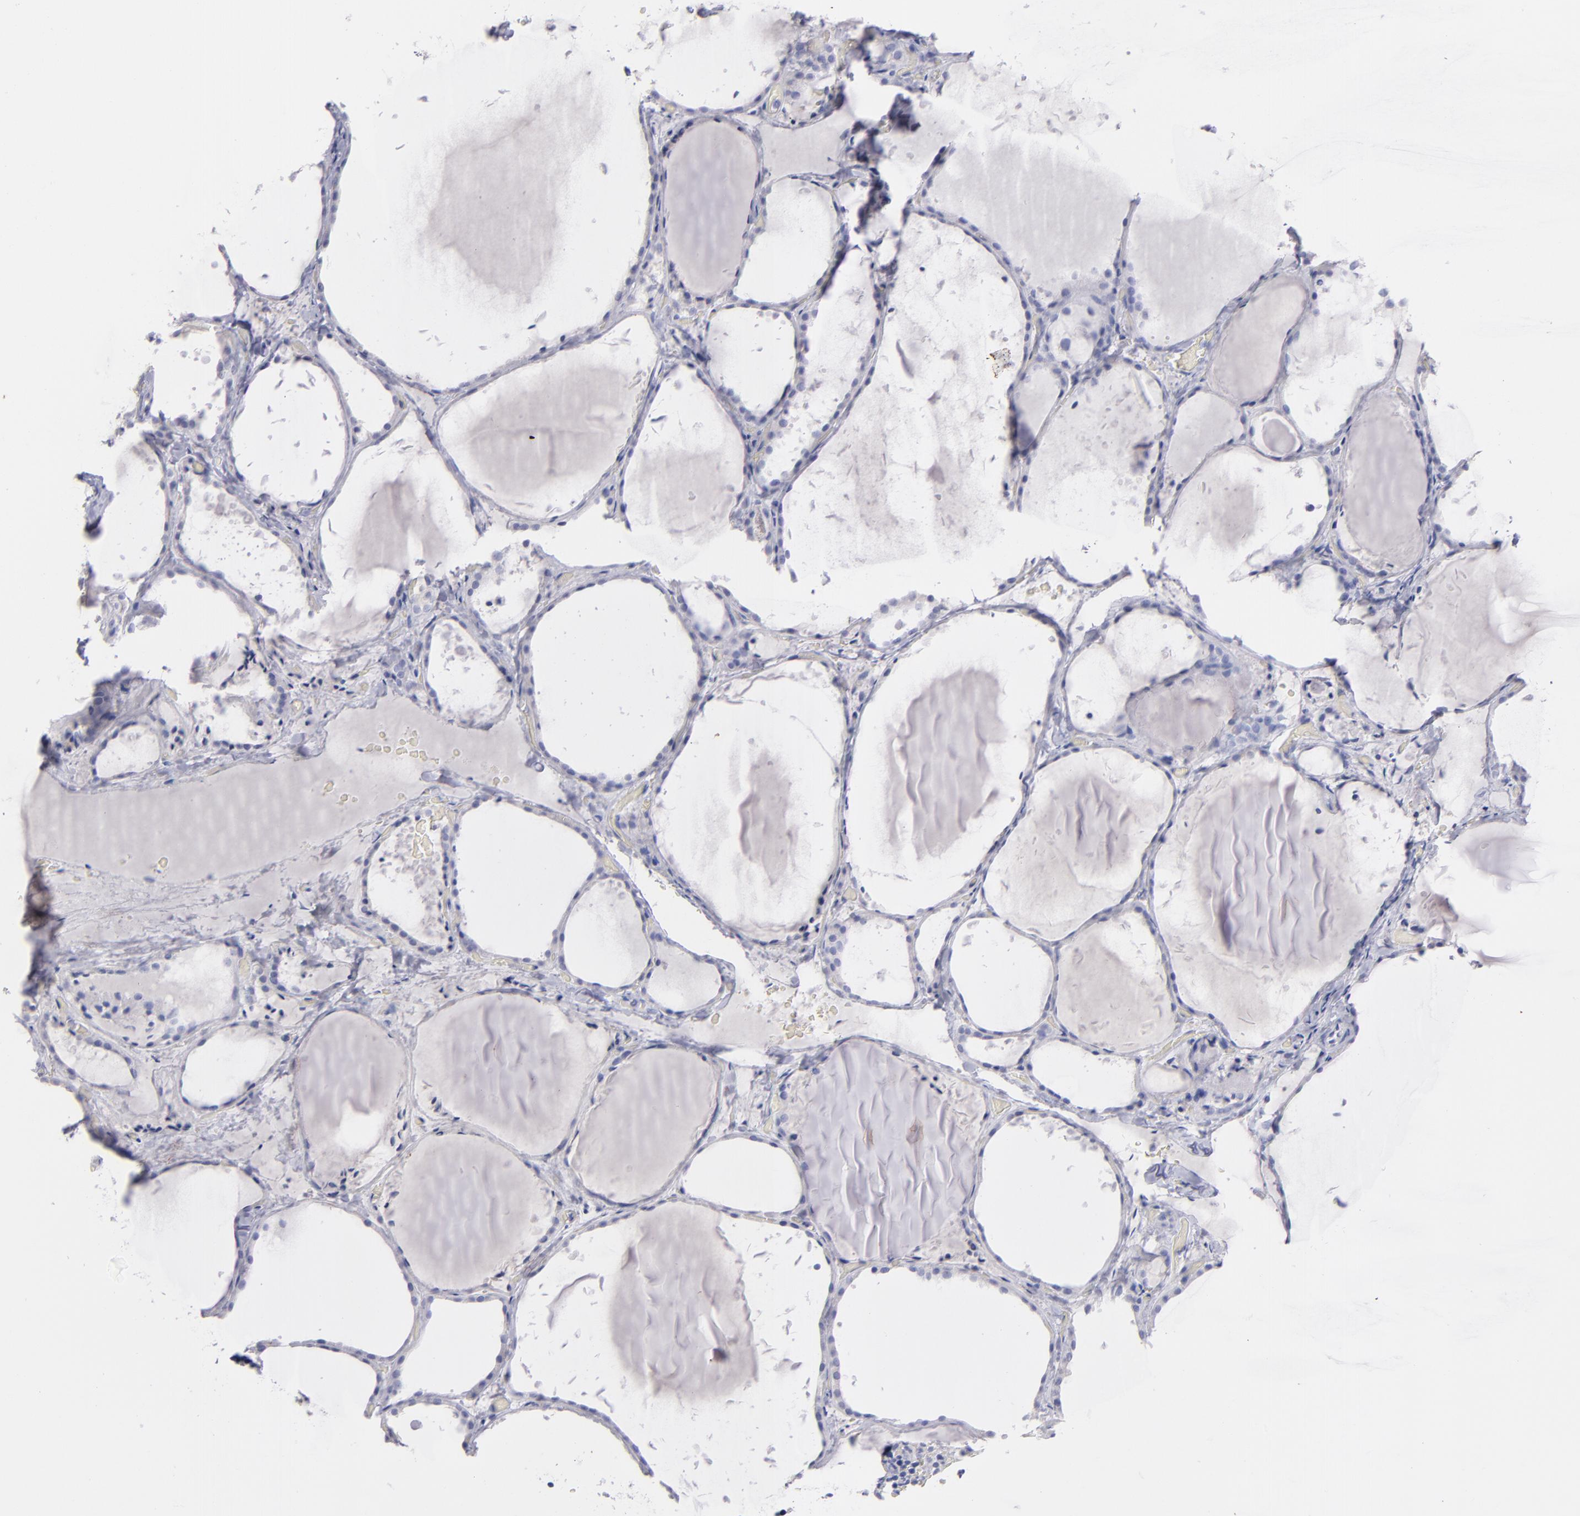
{"staining": {"intensity": "negative", "quantity": "none", "location": "none"}, "tissue": "thyroid gland", "cell_type": "Glandular cells", "image_type": "normal", "snomed": [{"axis": "morphology", "description": "Normal tissue, NOS"}, {"axis": "topography", "description": "Thyroid gland"}], "caption": "DAB immunohistochemical staining of benign thyroid gland shows no significant positivity in glandular cells.", "gene": "SNAP25", "patient": {"sex": "female", "age": 22}}